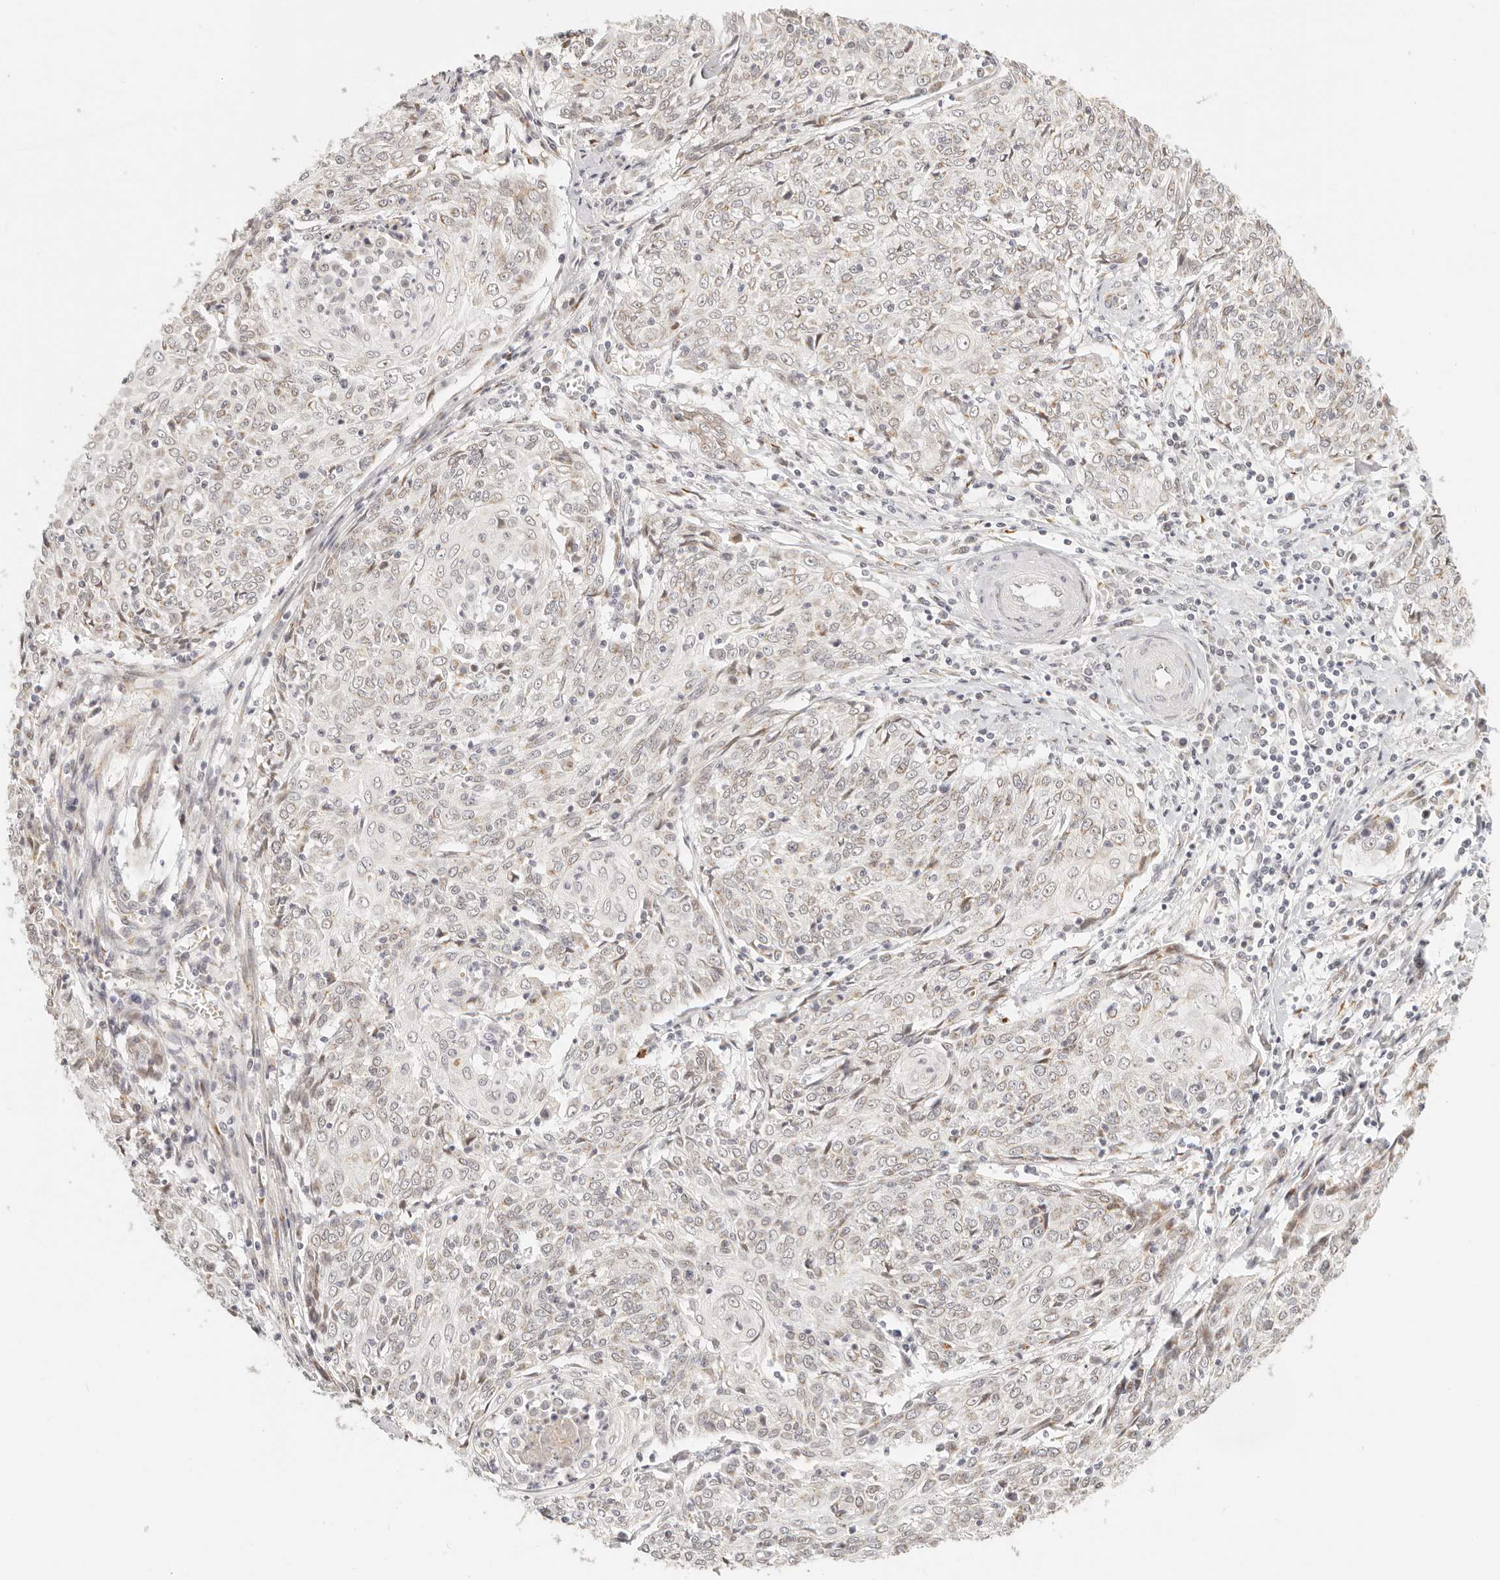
{"staining": {"intensity": "weak", "quantity": "<25%", "location": "cytoplasmic/membranous"}, "tissue": "cervical cancer", "cell_type": "Tumor cells", "image_type": "cancer", "snomed": [{"axis": "morphology", "description": "Squamous cell carcinoma, NOS"}, {"axis": "topography", "description": "Cervix"}], "caption": "Immunohistochemistry histopathology image of neoplastic tissue: squamous cell carcinoma (cervical) stained with DAB (3,3'-diaminobenzidine) shows no significant protein positivity in tumor cells. (Brightfield microscopy of DAB (3,3'-diaminobenzidine) immunohistochemistry (IHC) at high magnification).", "gene": "FAM20B", "patient": {"sex": "female", "age": 48}}